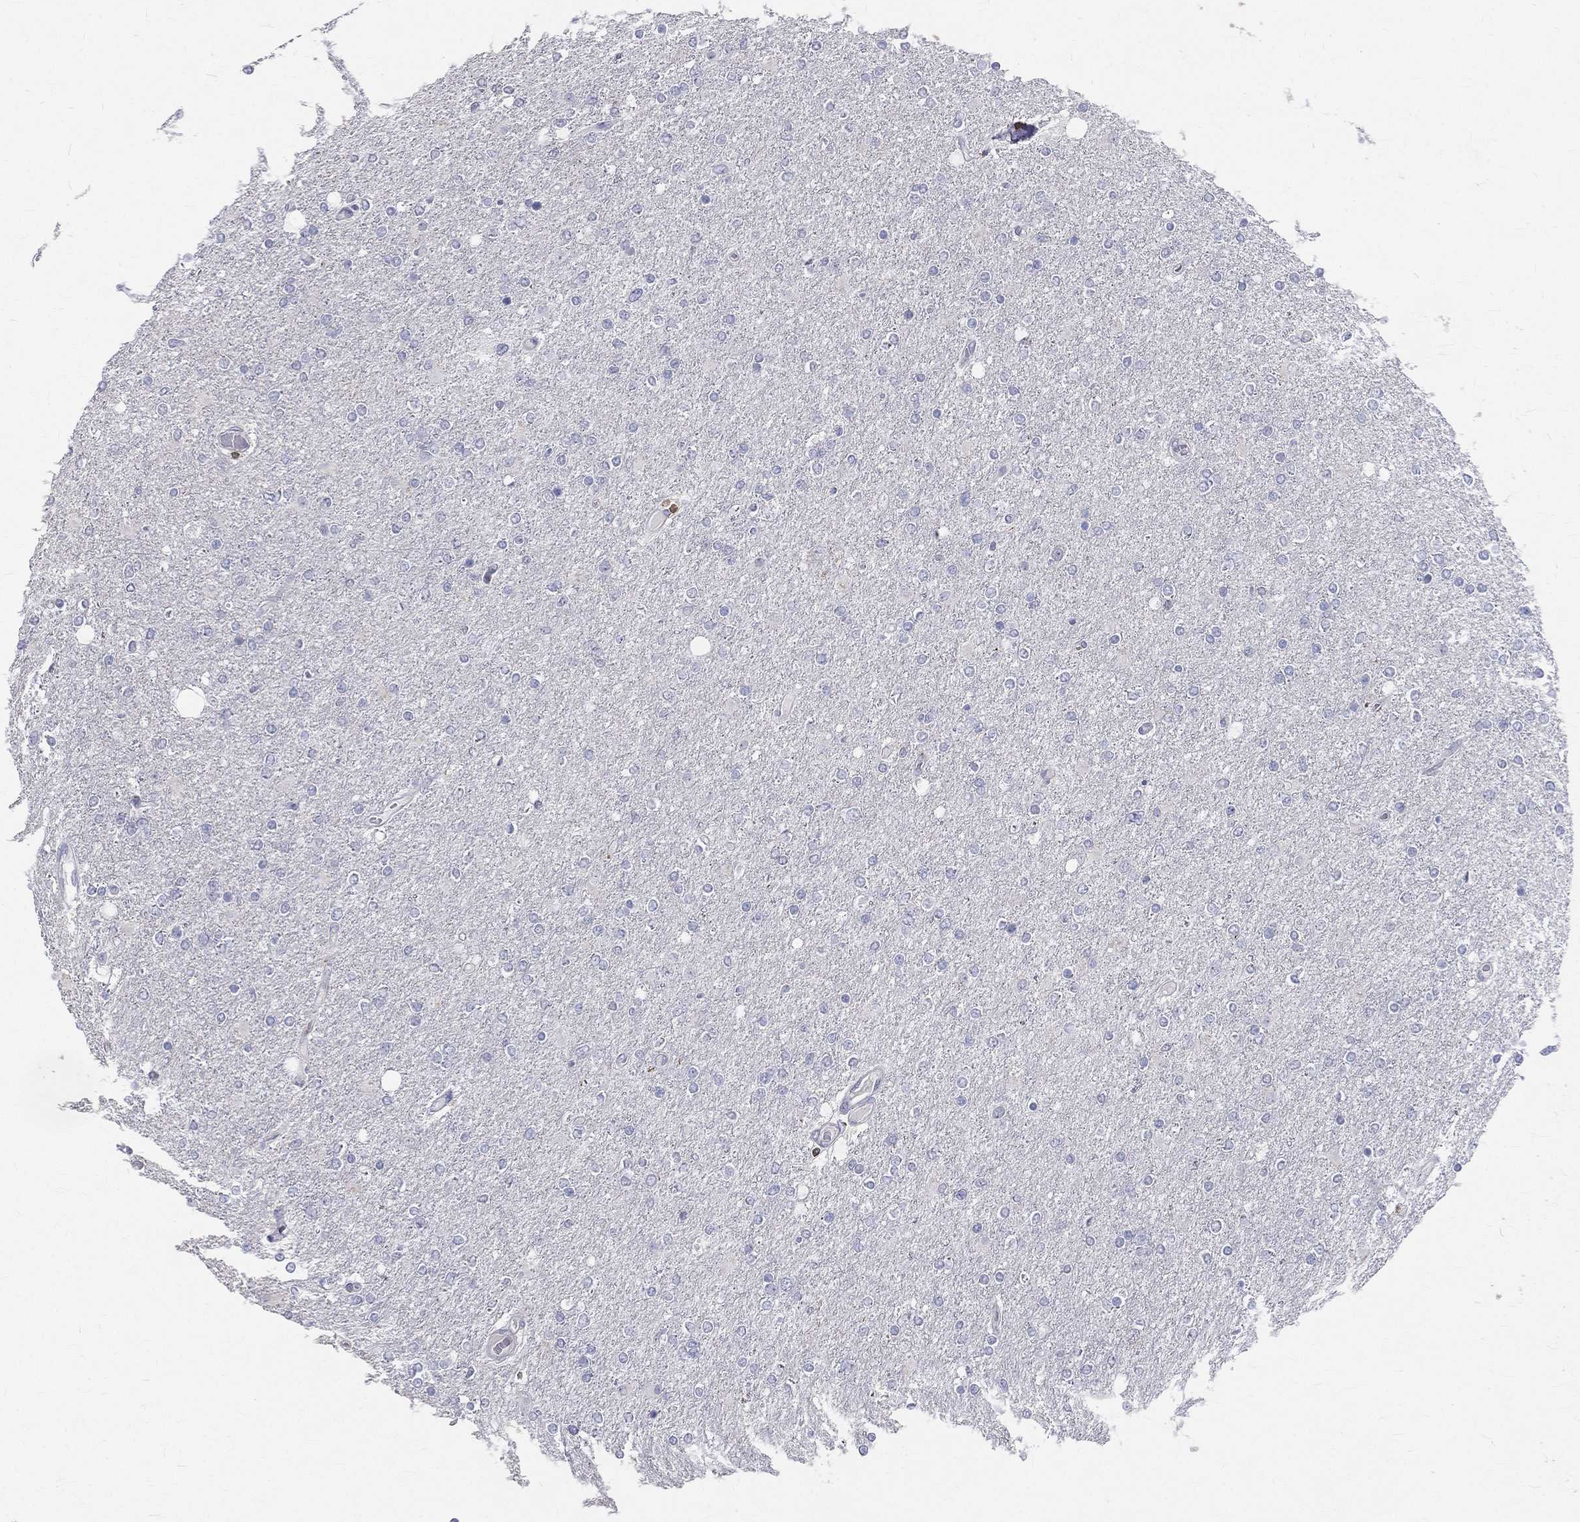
{"staining": {"intensity": "negative", "quantity": "none", "location": "none"}, "tissue": "glioma", "cell_type": "Tumor cells", "image_type": "cancer", "snomed": [{"axis": "morphology", "description": "Glioma, malignant, High grade"}, {"axis": "topography", "description": "Cerebral cortex"}], "caption": "Histopathology image shows no significant protein staining in tumor cells of glioma. (DAB (3,3'-diaminobenzidine) immunohistochemistry, high magnification).", "gene": "CTSW", "patient": {"sex": "male", "age": 70}}